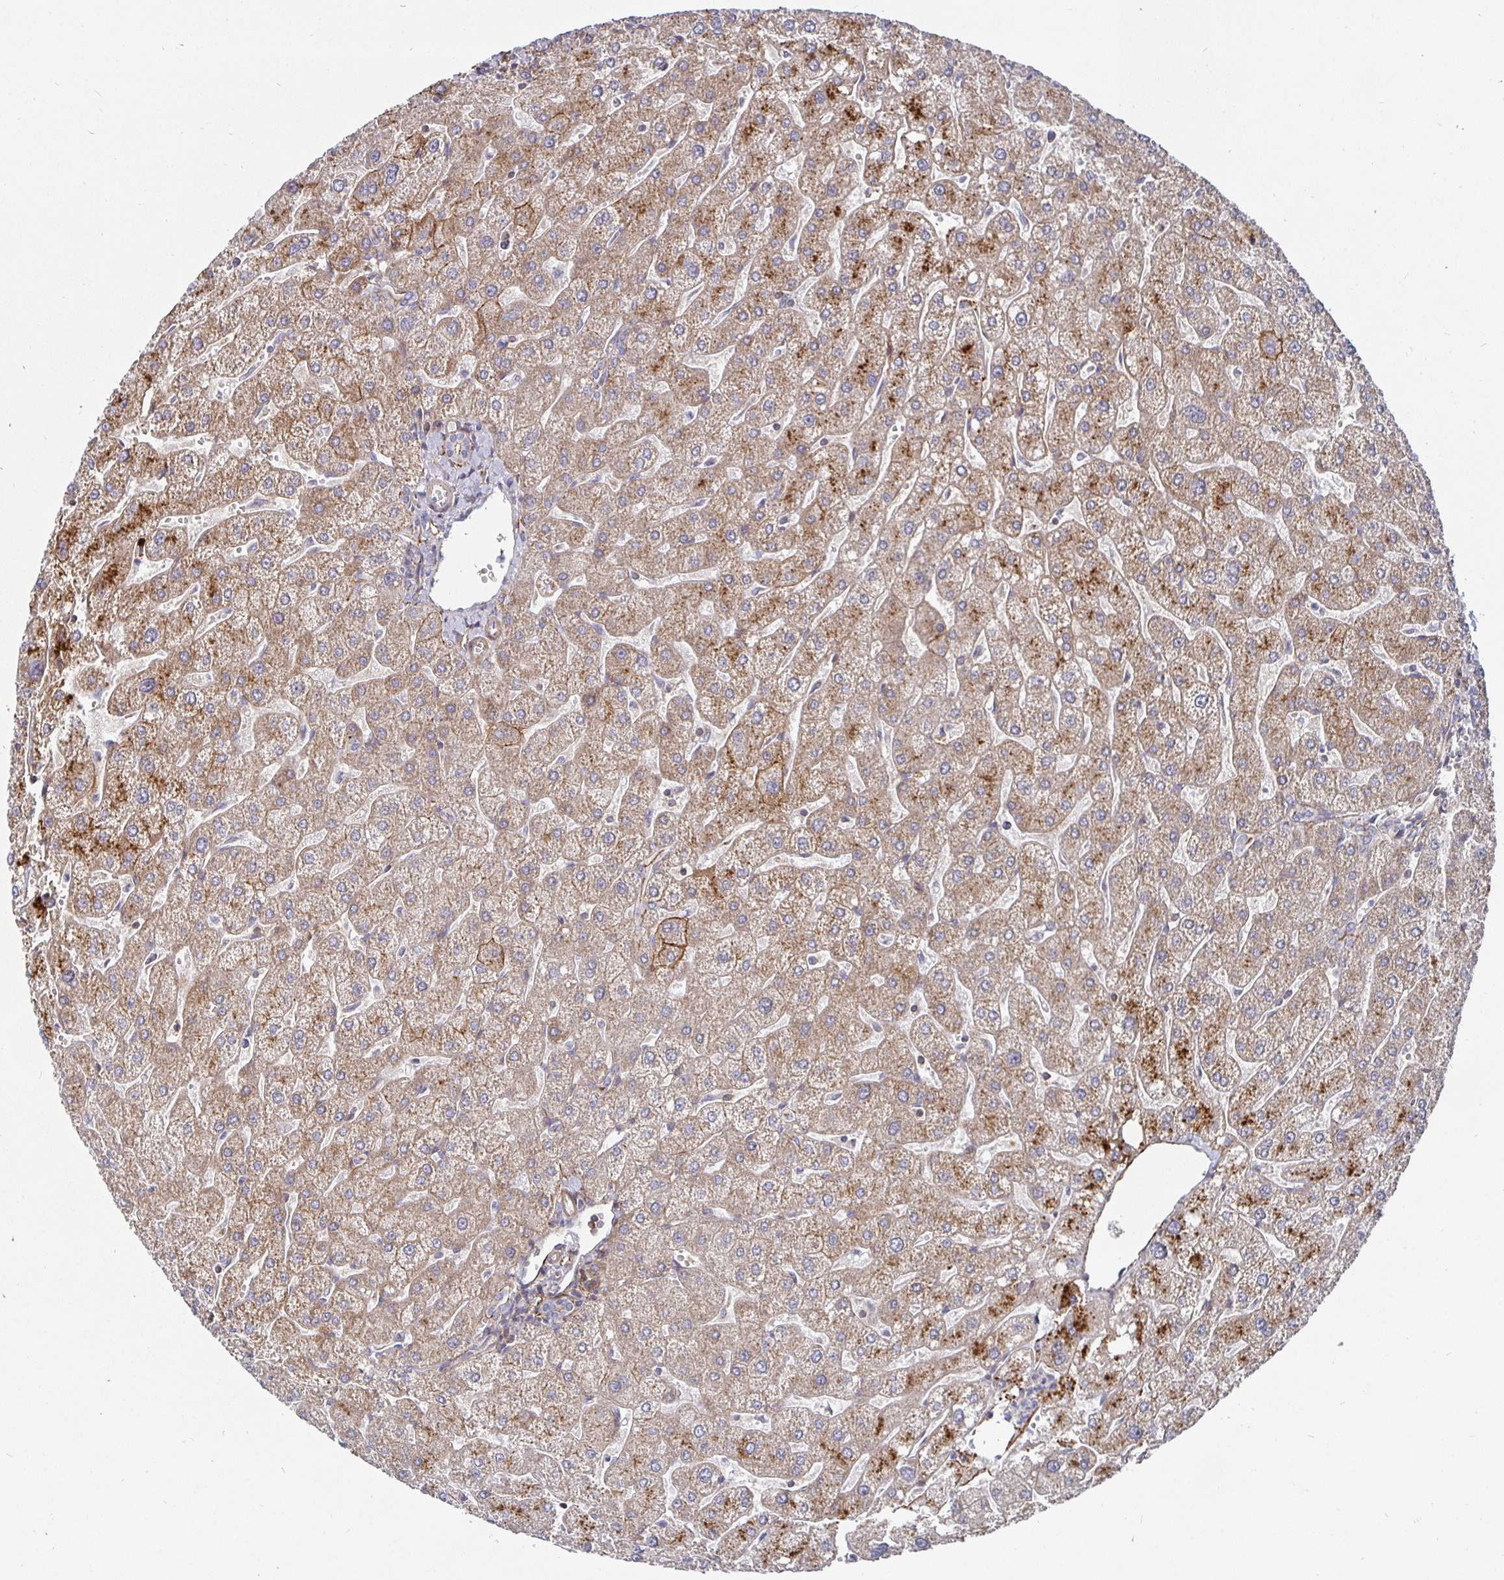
{"staining": {"intensity": "negative", "quantity": "none", "location": "none"}, "tissue": "liver", "cell_type": "Cholangiocytes", "image_type": "normal", "snomed": [{"axis": "morphology", "description": "Normal tissue, NOS"}, {"axis": "topography", "description": "Liver"}], "caption": "Immunohistochemistry image of unremarkable liver stained for a protein (brown), which displays no positivity in cholangiocytes.", "gene": "GJA4", "patient": {"sex": "male", "age": 67}}